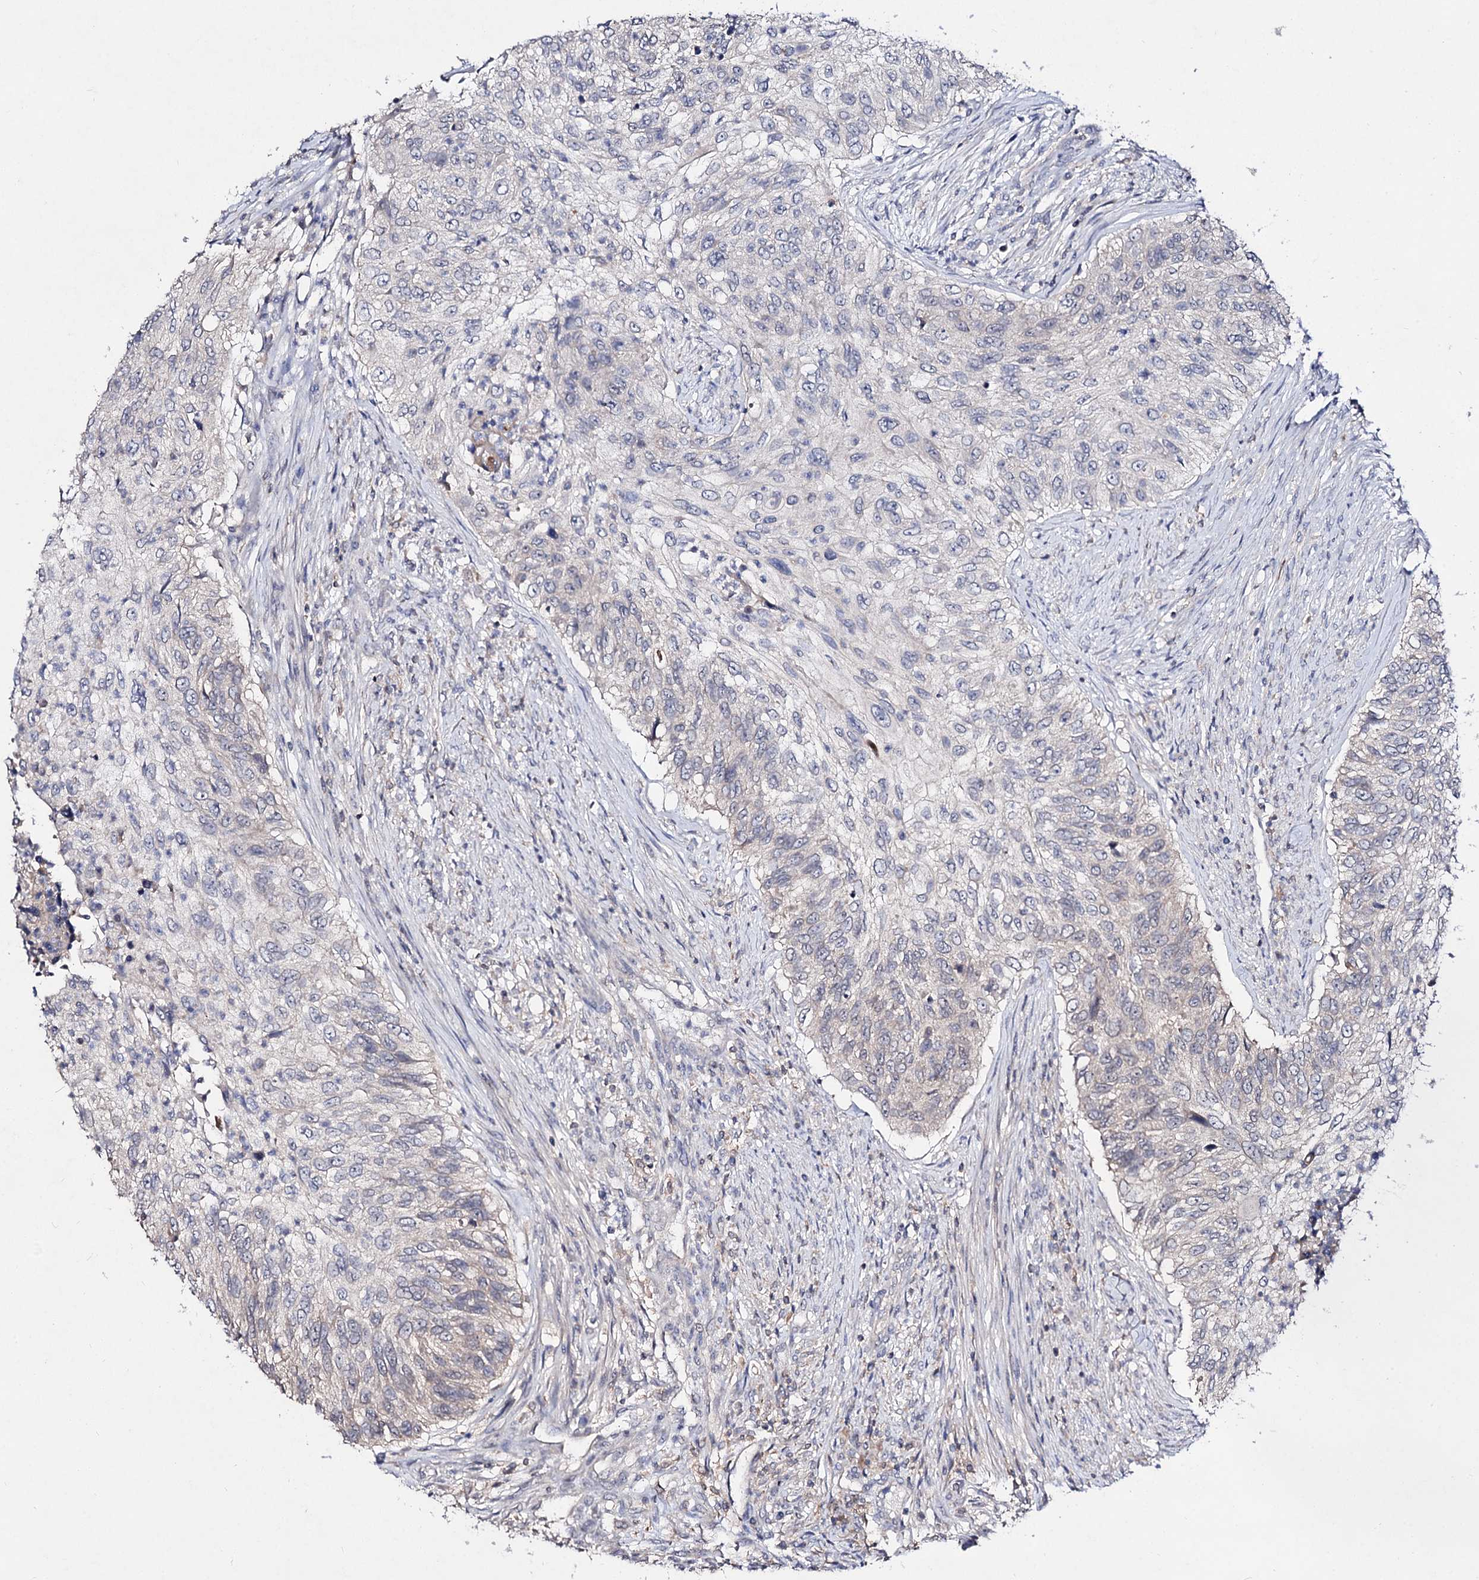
{"staining": {"intensity": "negative", "quantity": "none", "location": "none"}, "tissue": "urothelial cancer", "cell_type": "Tumor cells", "image_type": "cancer", "snomed": [{"axis": "morphology", "description": "Urothelial carcinoma, High grade"}, {"axis": "topography", "description": "Urinary bladder"}], "caption": "There is no significant staining in tumor cells of urothelial cancer. (Brightfield microscopy of DAB (3,3'-diaminobenzidine) immunohistochemistry at high magnification).", "gene": "ACTR6", "patient": {"sex": "female", "age": 60}}